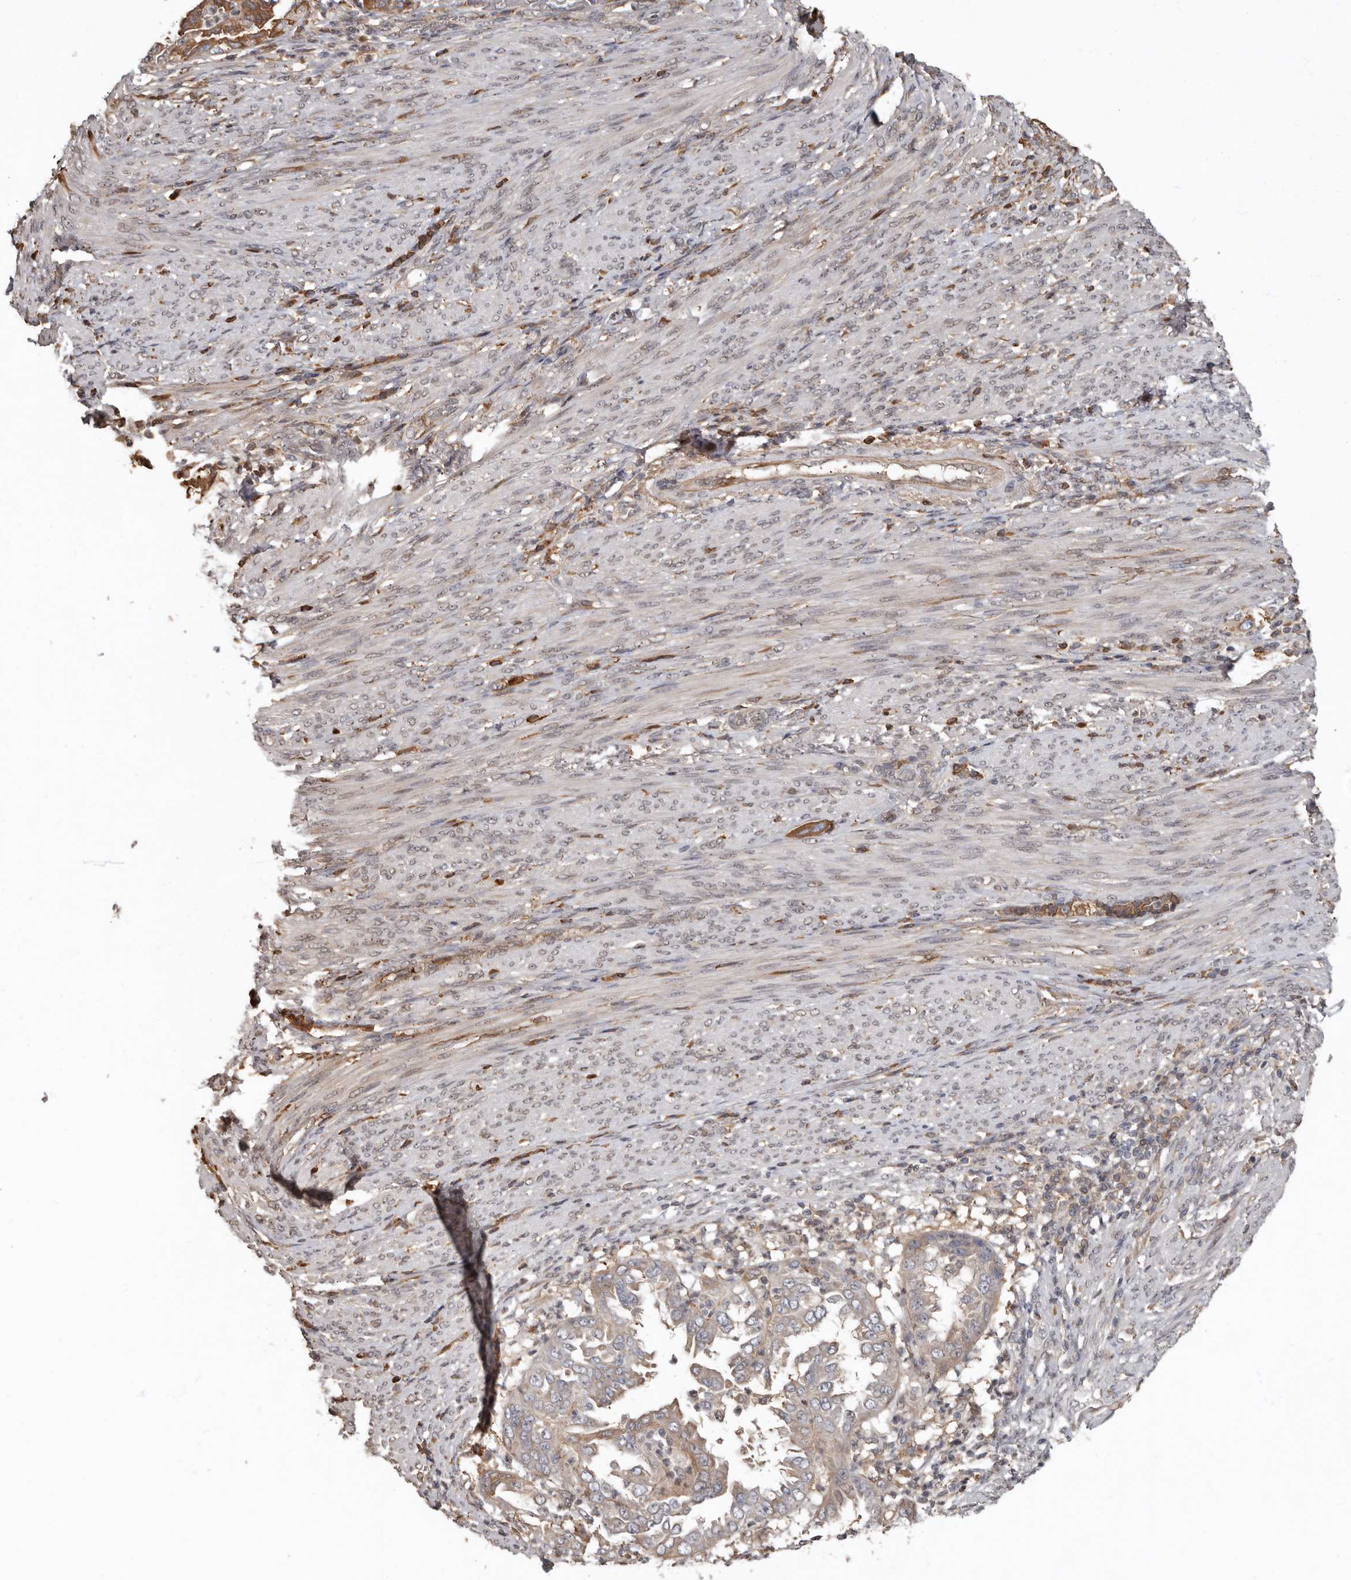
{"staining": {"intensity": "weak", "quantity": ">75%", "location": "cytoplasmic/membranous"}, "tissue": "endometrial cancer", "cell_type": "Tumor cells", "image_type": "cancer", "snomed": [{"axis": "morphology", "description": "Adenocarcinoma, NOS"}, {"axis": "topography", "description": "Endometrium"}], "caption": "Endometrial cancer stained for a protein (brown) shows weak cytoplasmic/membranous positive expression in about >75% of tumor cells.", "gene": "LRGUK", "patient": {"sex": "female", "age": 85}}